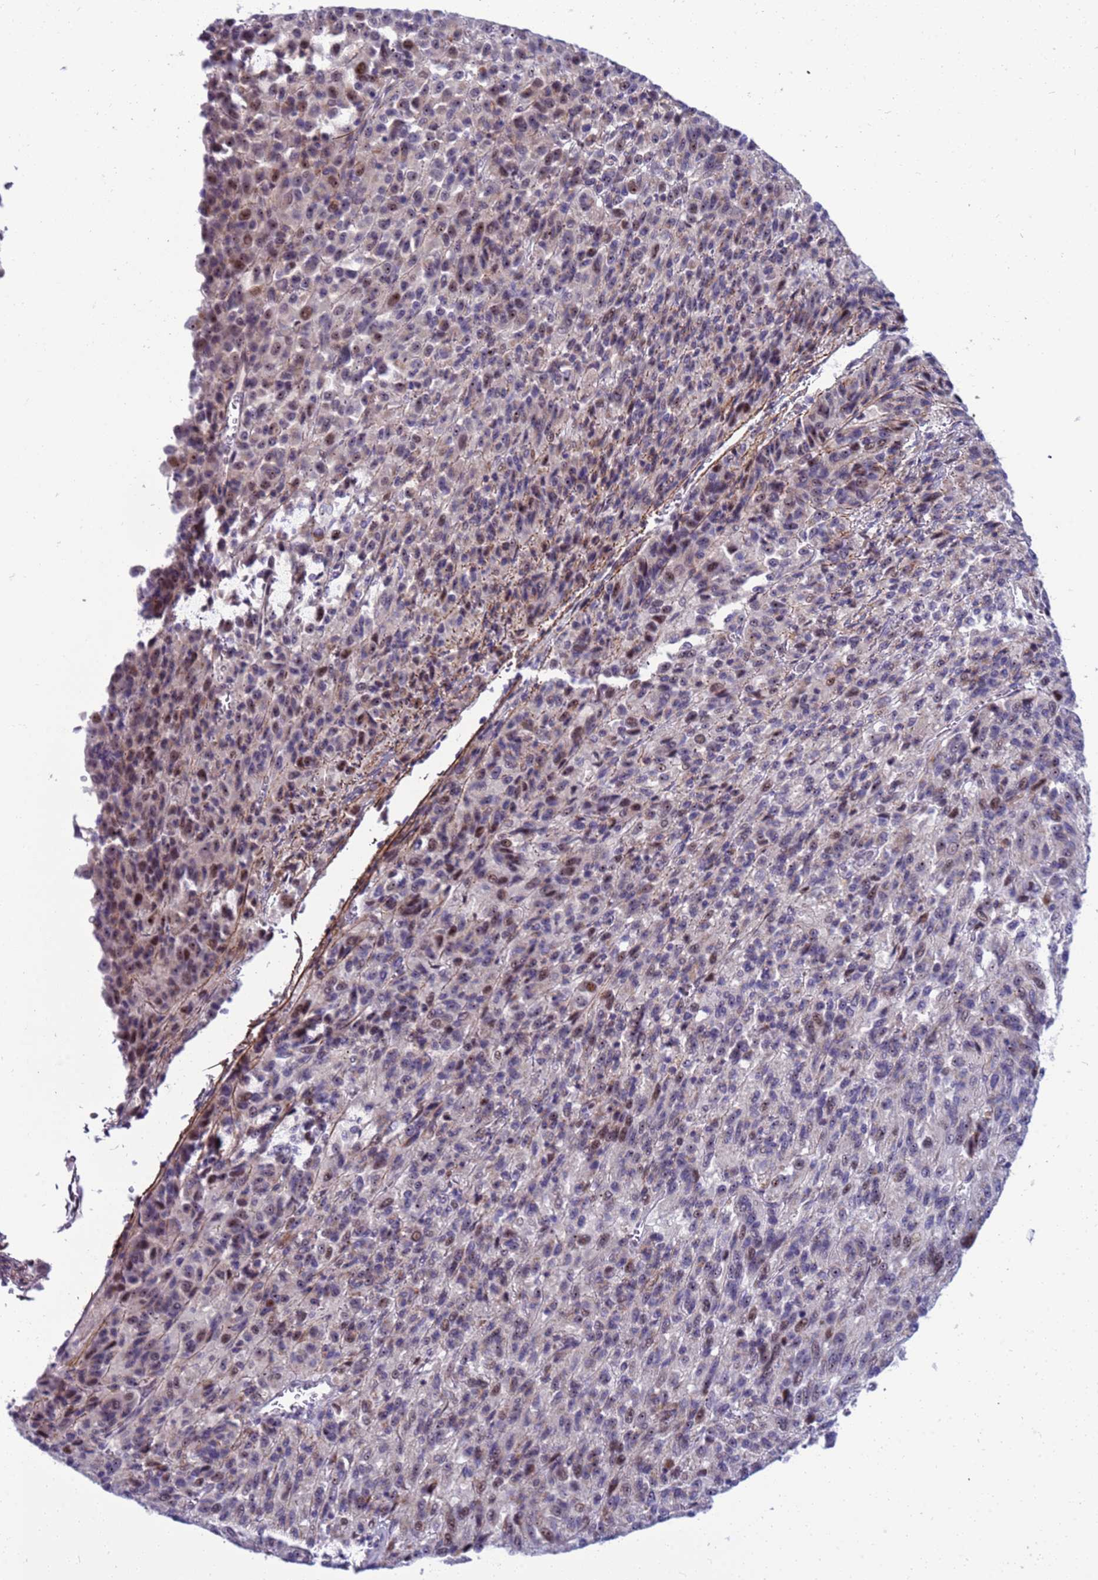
{"staining": {"intensity": "moderate", "quantity": "25%-75%", "location": "nuclear"}, "tissue": "melanoma", "cell_type": "Tumor cells", "image_type": "cancer", "snomed": [{"axis": "morphology", "description": "Malignant melanoma, Metastatic site"}, {"axis": "topography", "description": "Lung"}], "caption": "Immunohistochemical staining of human malignant melanoma (metastatic site) demonstrates medium levels of moderate nuclear protein staining in approximately 25%-75% of tumor cells. The staining was performed using DAB to visualize the protein expression in brown, while the nuclei were stained in blue with hematoxylin (Magnification: 20x).", "gene": "LRATD1", "patient": {"sex": "male", "age": 64}}